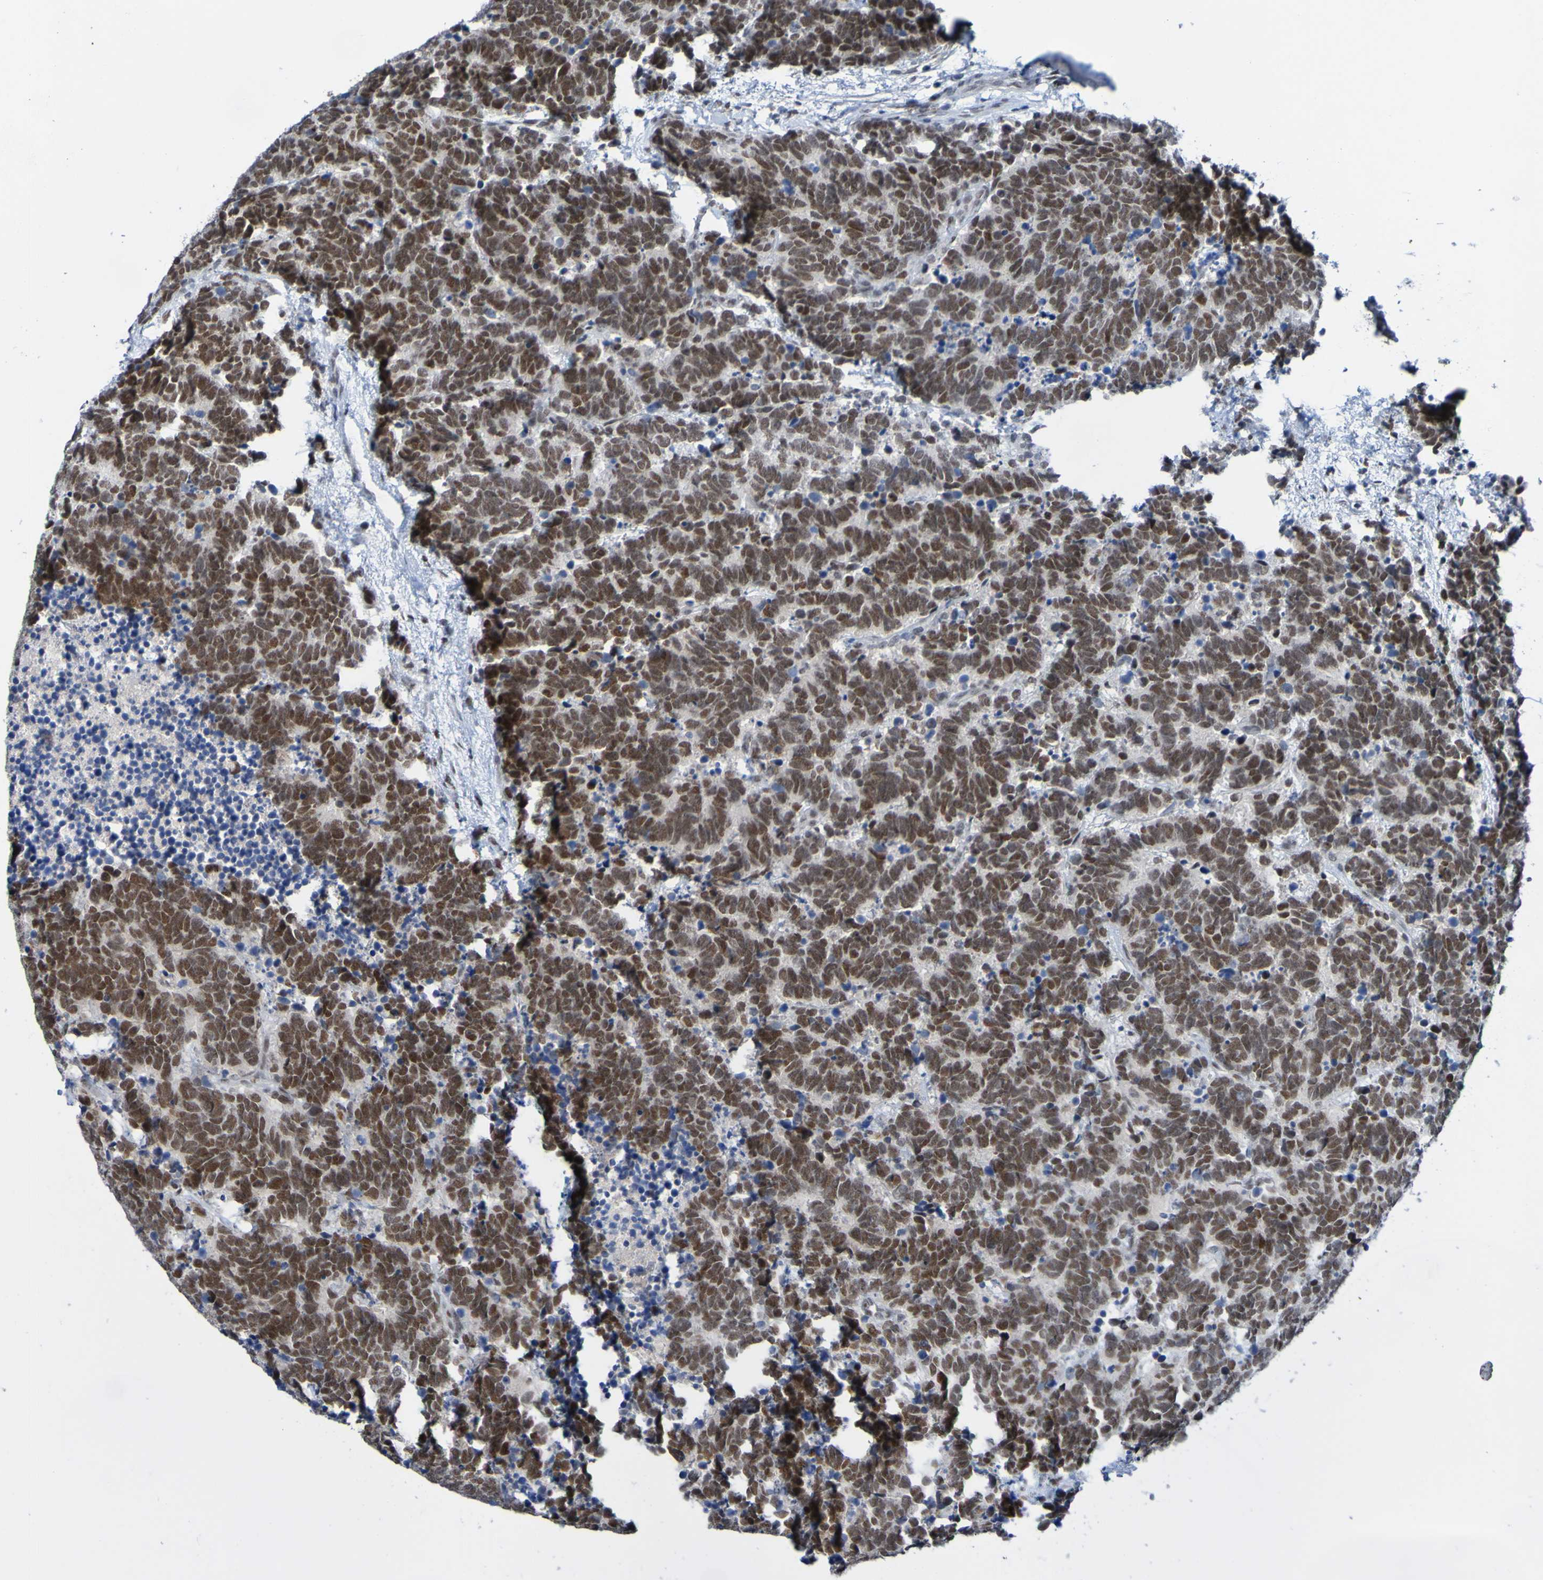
{"staining": {"intensity": "strong", "quantity": ">75%", "location": "nuclear"}, "tissue": "carcinoid", "cell_type": "Tumor cells", "image_type": "cancer", "snomed": [{"axis": "morphology", "description": "Carcinoma, NOS"}, {"axis": "morphology", "description": "Carcinoid, malignant, NOS"}, {"axis": "topography", "description": "Urinary bladder"}], "caption": "Carcinoid was stained to show a protein in brown. There is high levels of strong nuclear positivity in about >75% of tumor cells.", "gene": "PCGF1", "patient": {"sex": "male", "age": 57}}